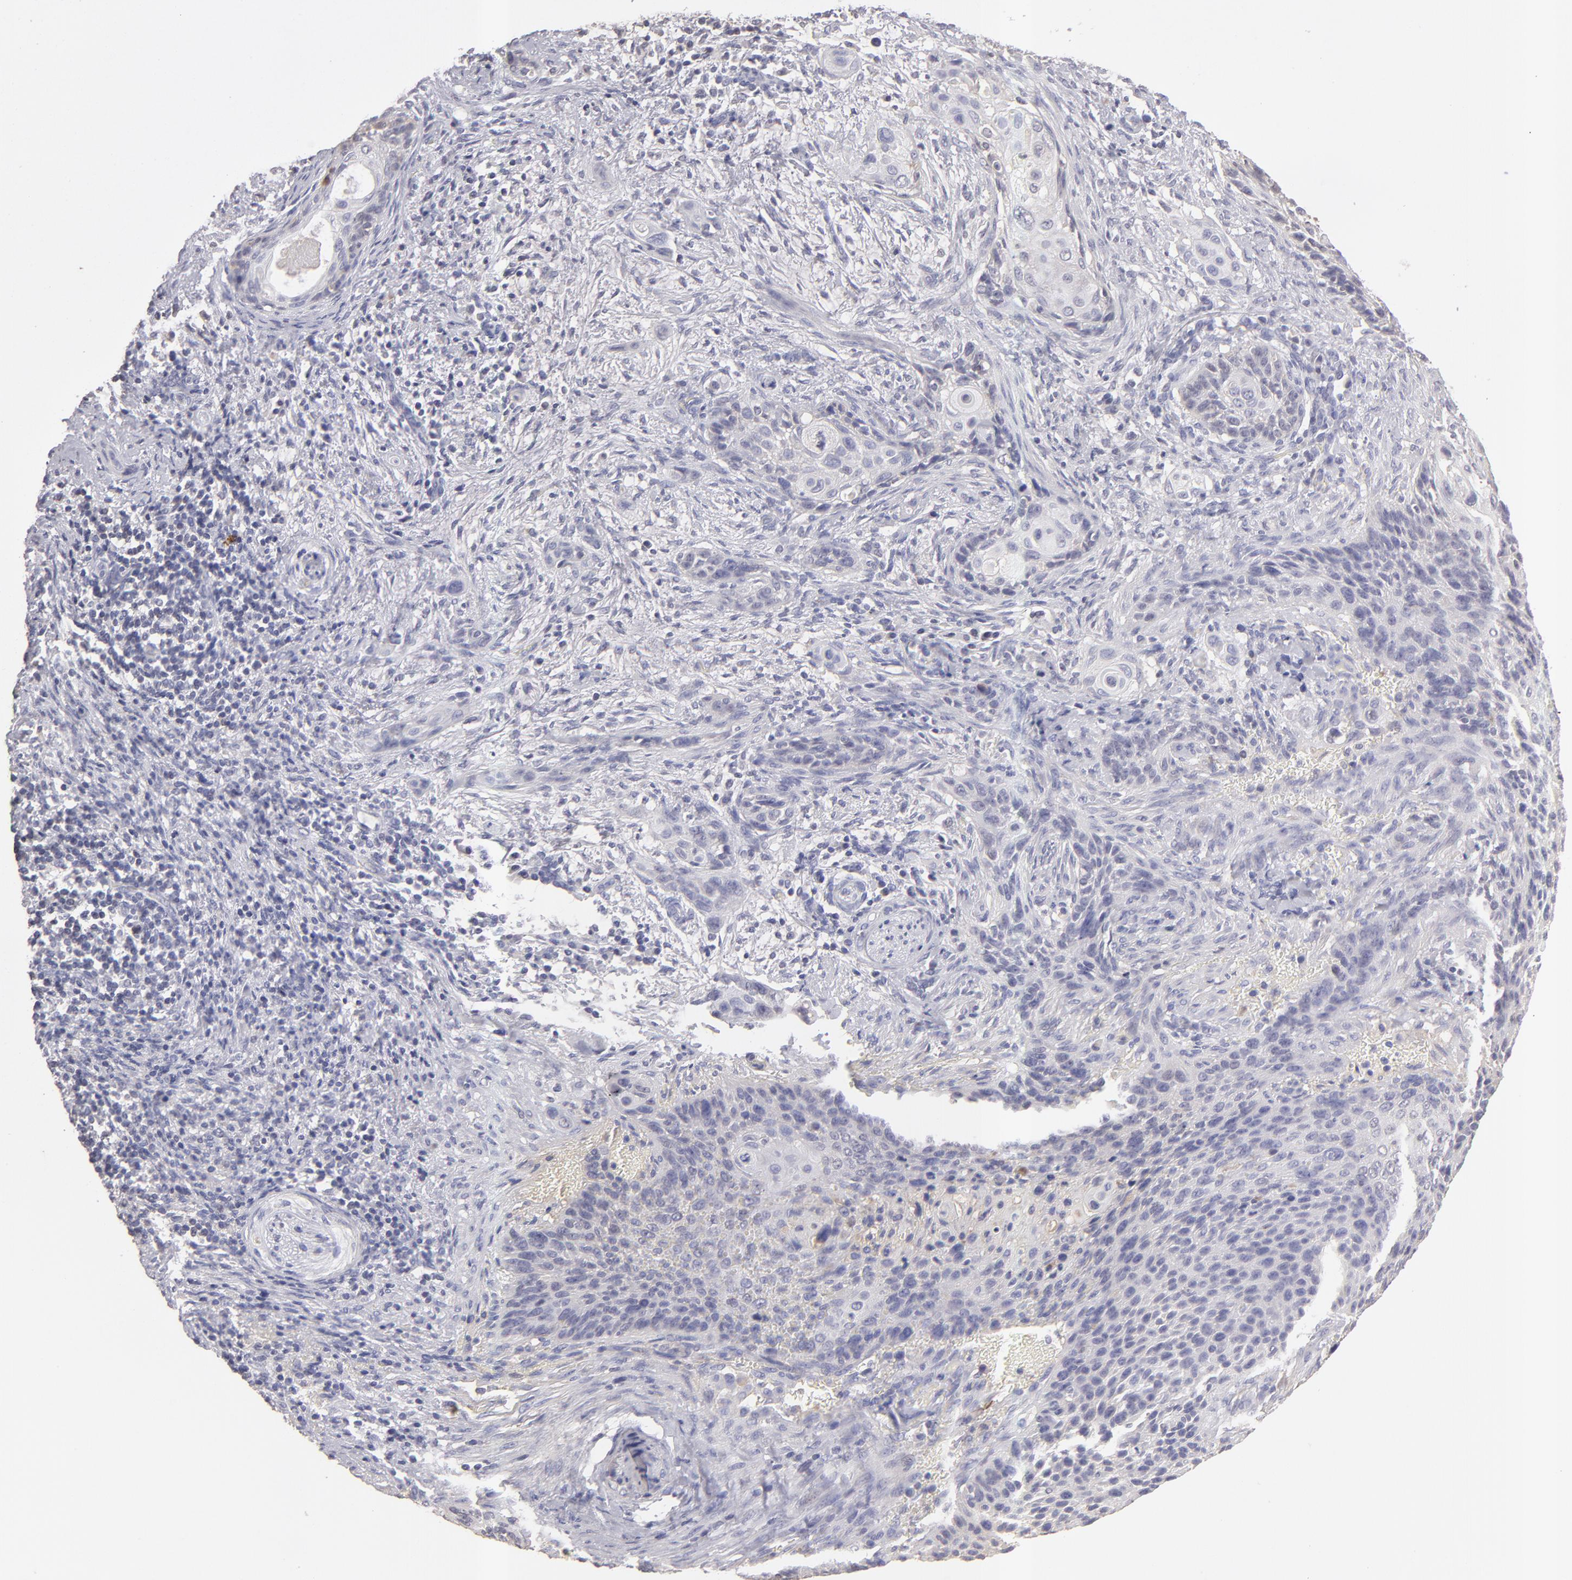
{"staining": {"intensity": "negative", "quantity": "none", "location": "none"}, "tissue": "cervical cancer", "cell_type": "Tumor cells", "image_type": "cancer", "snomed": [{"axis": "morphology", "description": "Squamous cell carcinoma, NOS"}, {"axis": "topography", "description": "Cervix"}], "caption": "High magnification brightfield microscopy of cervical cancer stained with DAB (3,3'-diaminobenzidine) (brown) and counterstained with hematoxylin (blue): tumor cells show no significant staining.", "gene": "ABCC4", "patient": {"sex": "female", "age": 33}}